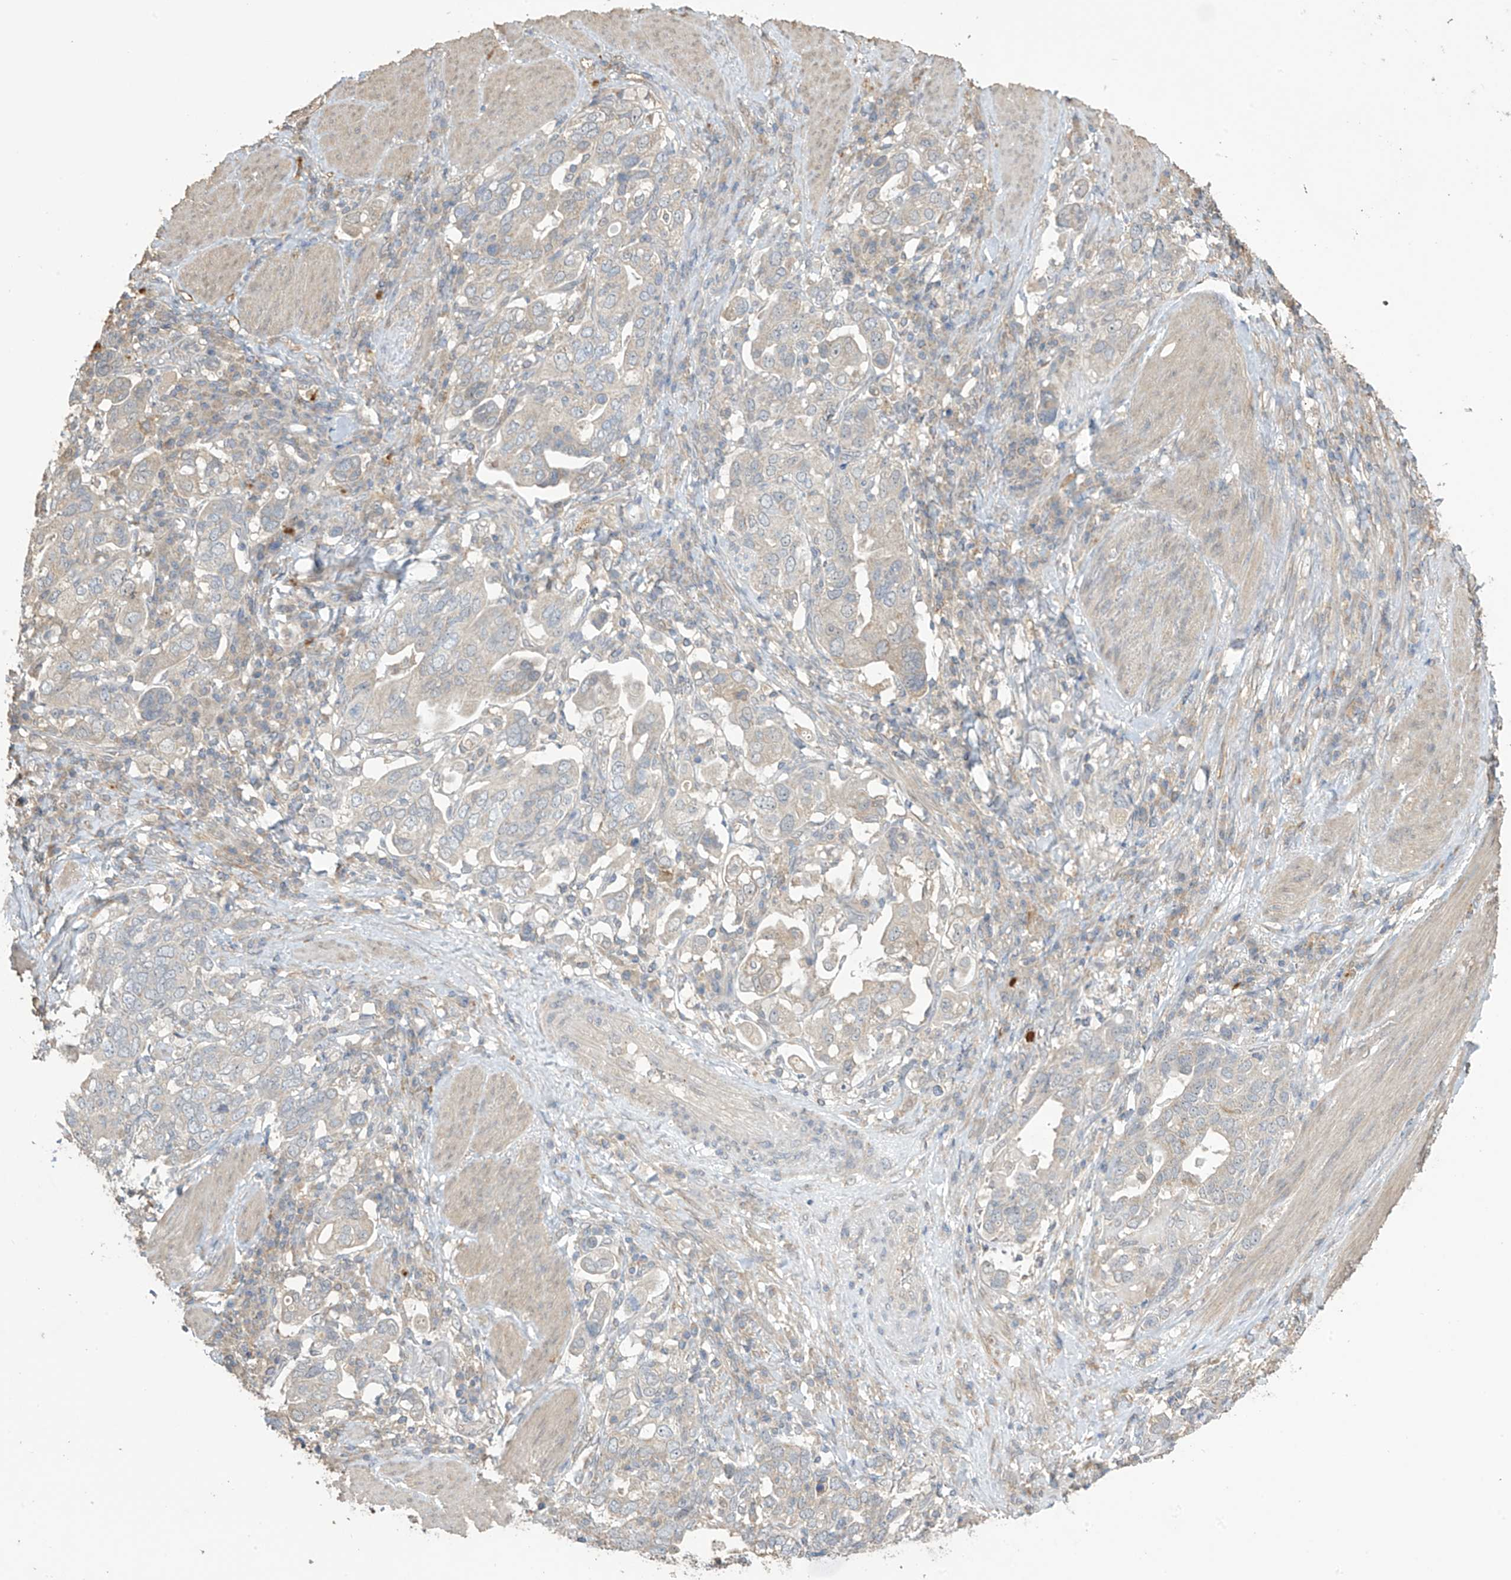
{"staining": {"intensity": "negative", "quantity": "none", "location": "none"}, "tissue": "stomach cancer", "cell_type": "Tumor cells", "image_type": "cancer", "snomed": [{"axis": "morphology", "description": "Adenocarcinoma, NOS"}, {"axis": "topography", "description": "Stomach, upper"}], "caption": "The photomicrograph exhibits no staining of tumor cells in stomach cancer (adenocarcinoma).", "gene": "SLFN14", "patient": {"sex": "male", "age": 62}}